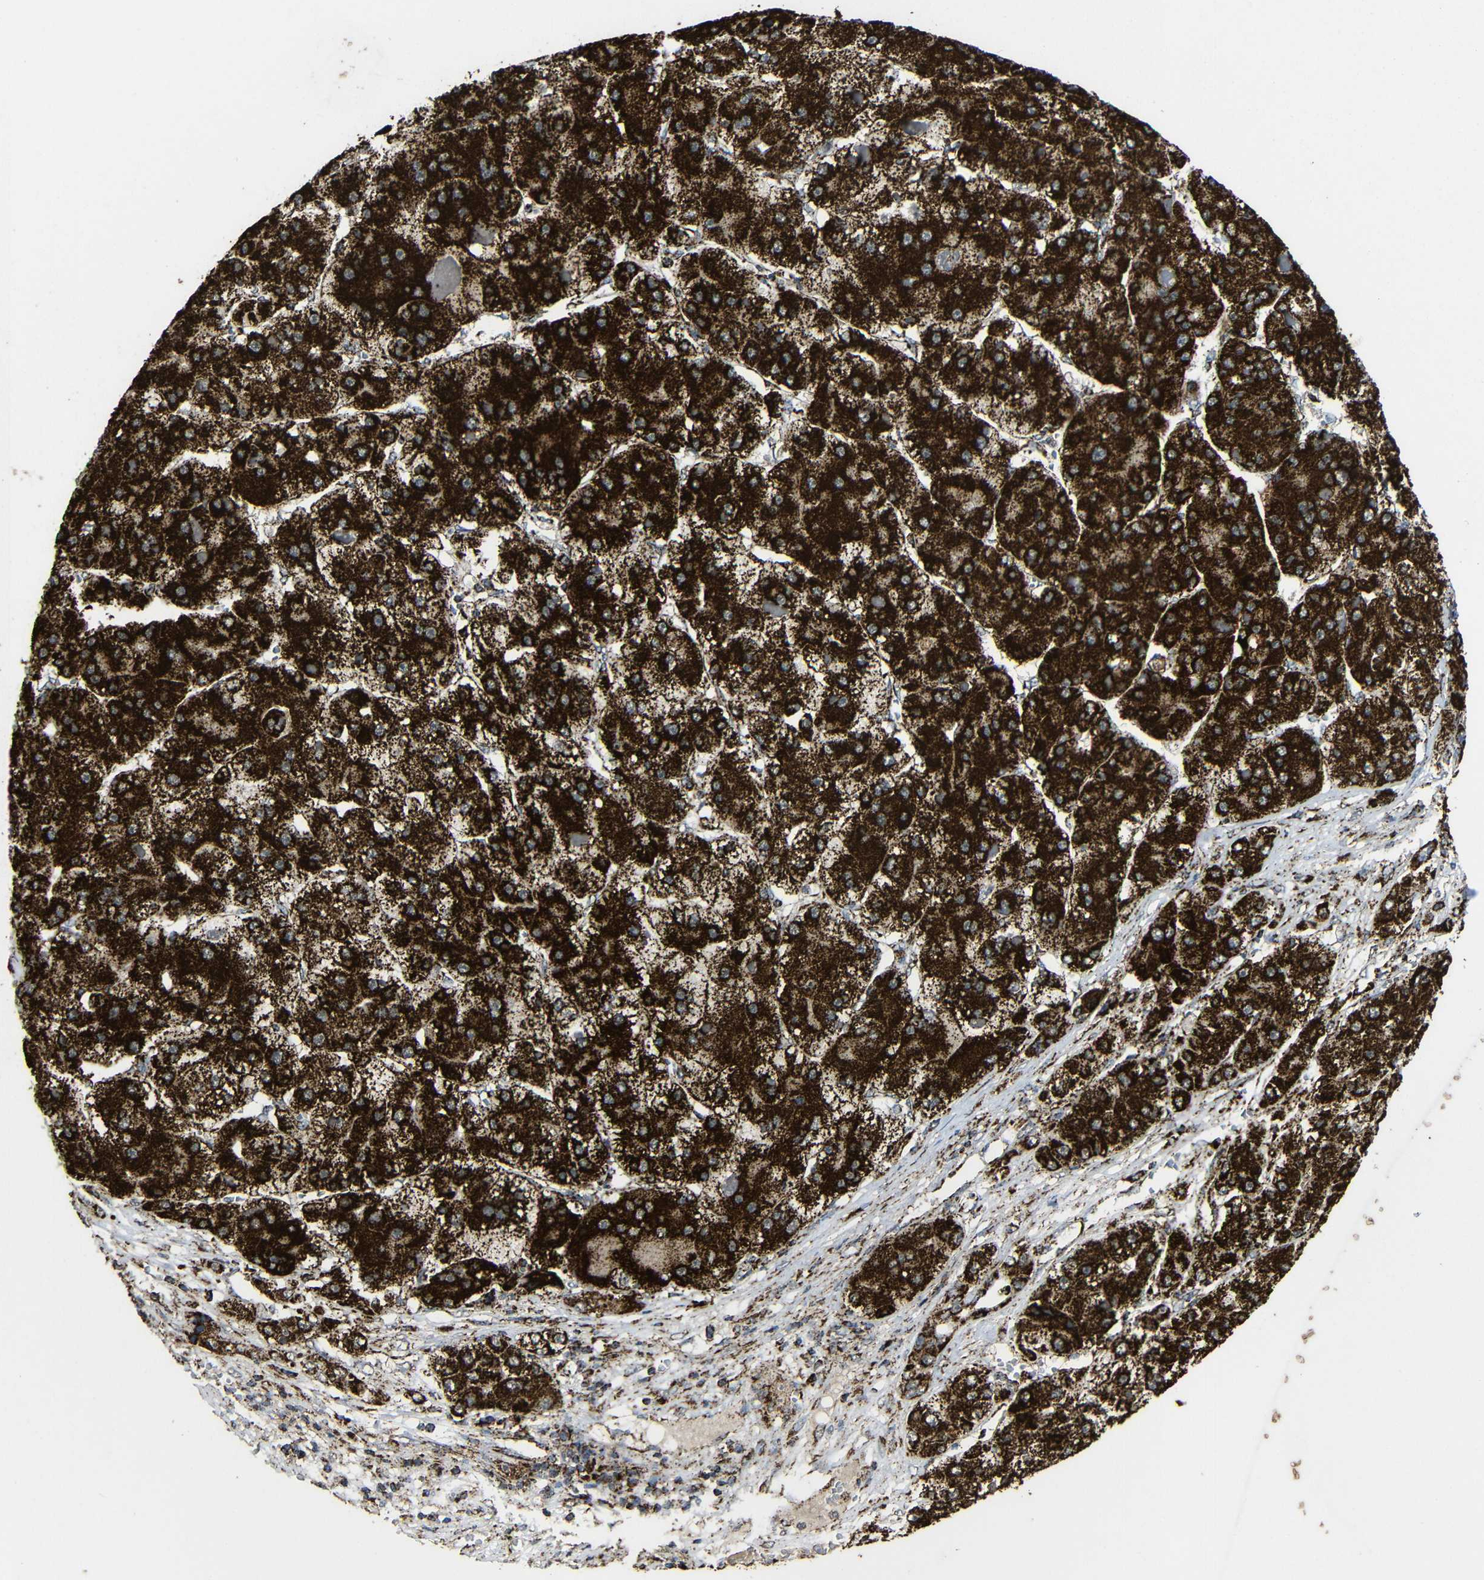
{"staining": {"intensity": "strong", "quantity": ">75%", "location": "cytoplasmic/membranous"}, "tissue": "liver cancer", "cell_type": "Tumor cells", "image_type": "cancer", "snomed": [{"axis": "morphology", "description": "Carcinoma, Hepatocellular, NOS"}, {"axis": "topography", "description": "Liver"}], "caption": "Hepatocellular carcinoma (liver) stained with DAB immunohistochemistry displays high levels of strong cytoplasmic/membranous staining in approximately >75% of tumor cells. The protein is stained brown, and the nuclei are stained in blue (DAB IHC with brightfield microscopy, high magnification).", "gene": "ATP5F1A", "patient": {"sex": "female", "age": 73}}